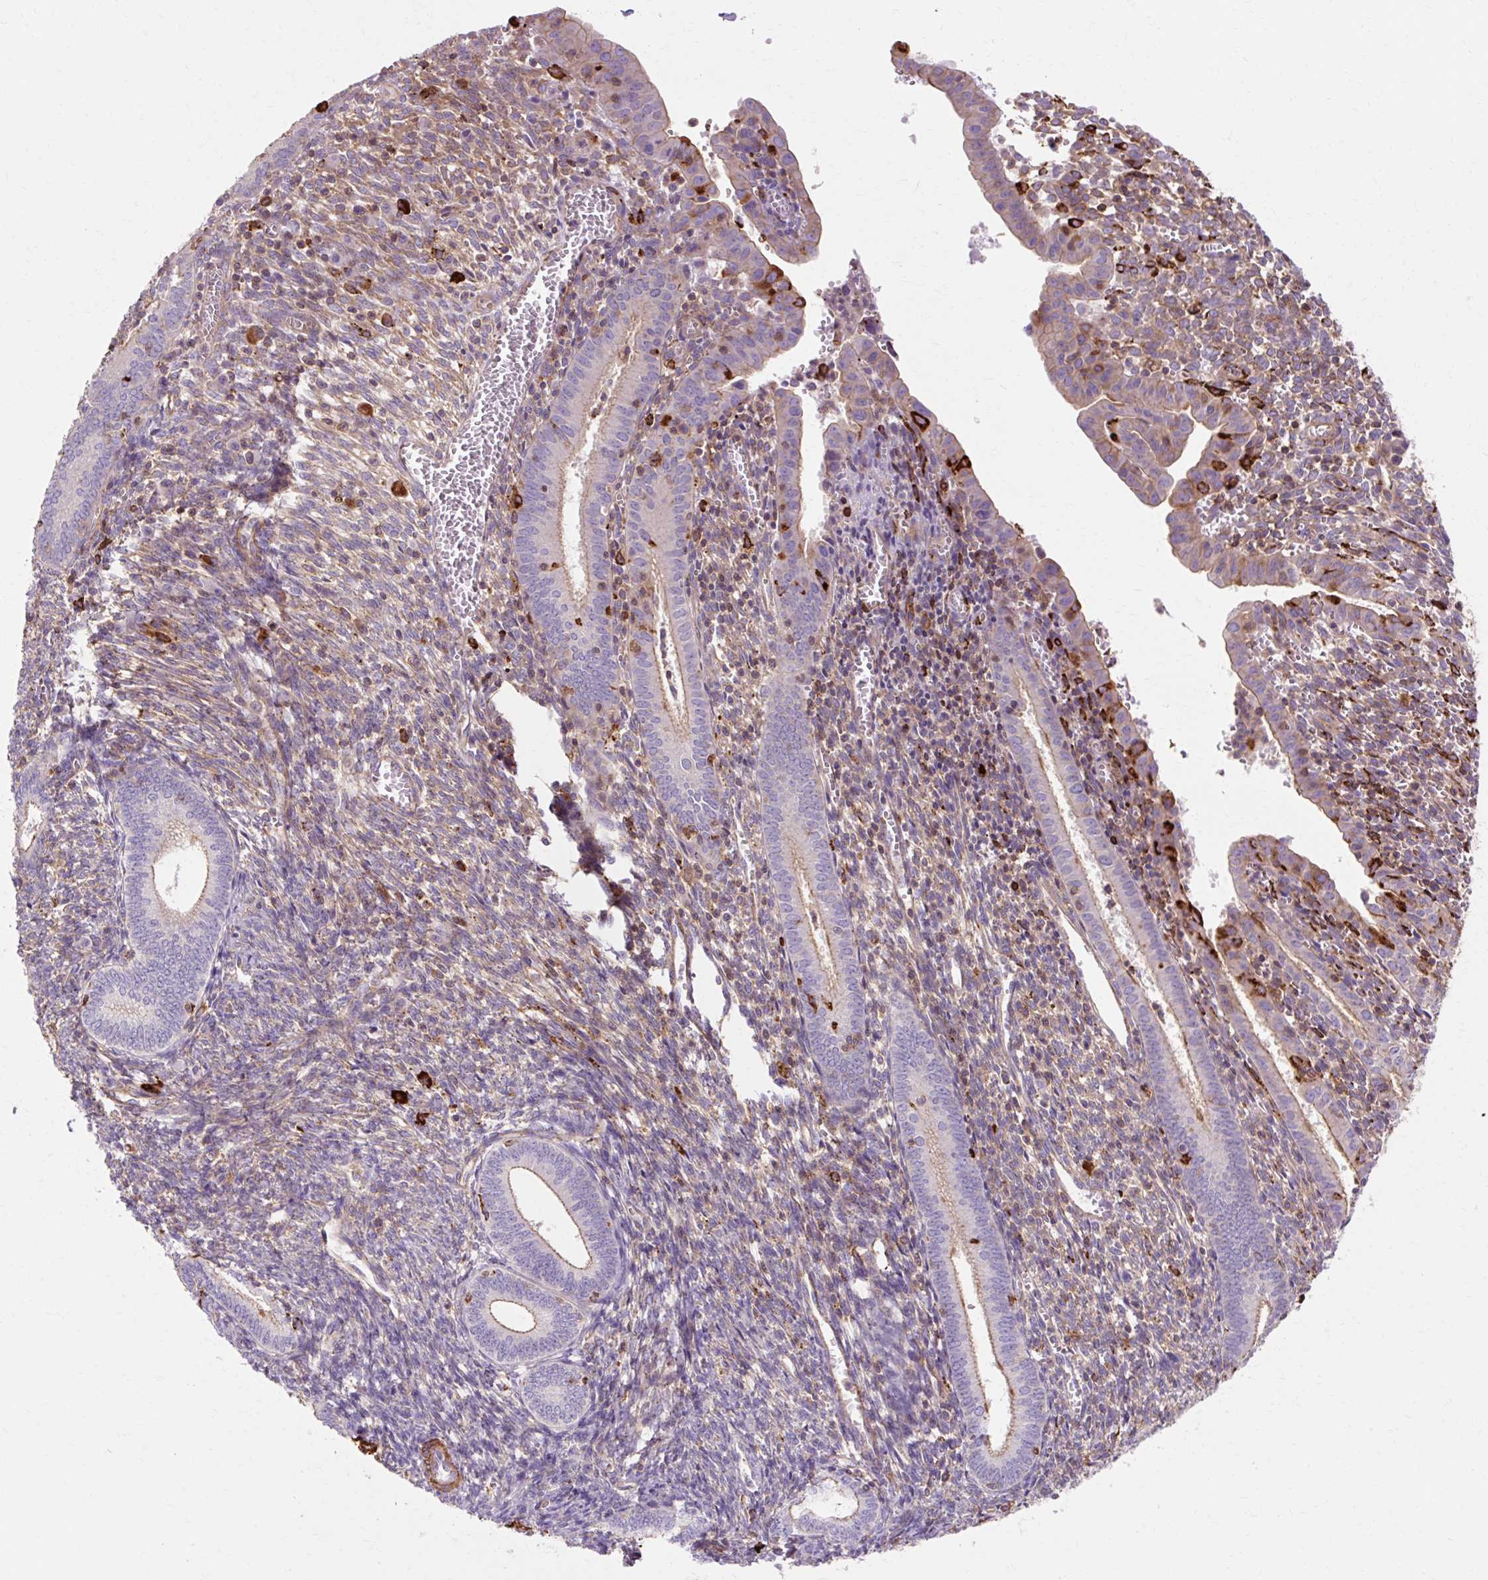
{"staining": {"intensity": "moderate", "quantity": "<25%", "location": "cytoplasmic/membranous"}, "tissue": "endometrium", "cell_type": "Cells in endometrial stroma", "image_type": "normal", "snomed": [{"axis": "morphology", "description": "Normal tissue, NOS"}, {"axis": "topography", "description": "Endometrium"}], "caption": "A brown stain highlights moderate cytoplasmic/membranous positivity of a protein in cells in endometrial stroma of normal endometrium. (Brightfield microscopy of DAB IHC at high magnification).", "gene": "TBC1D2B", "patient": {"sex": "female", "age": 41}}